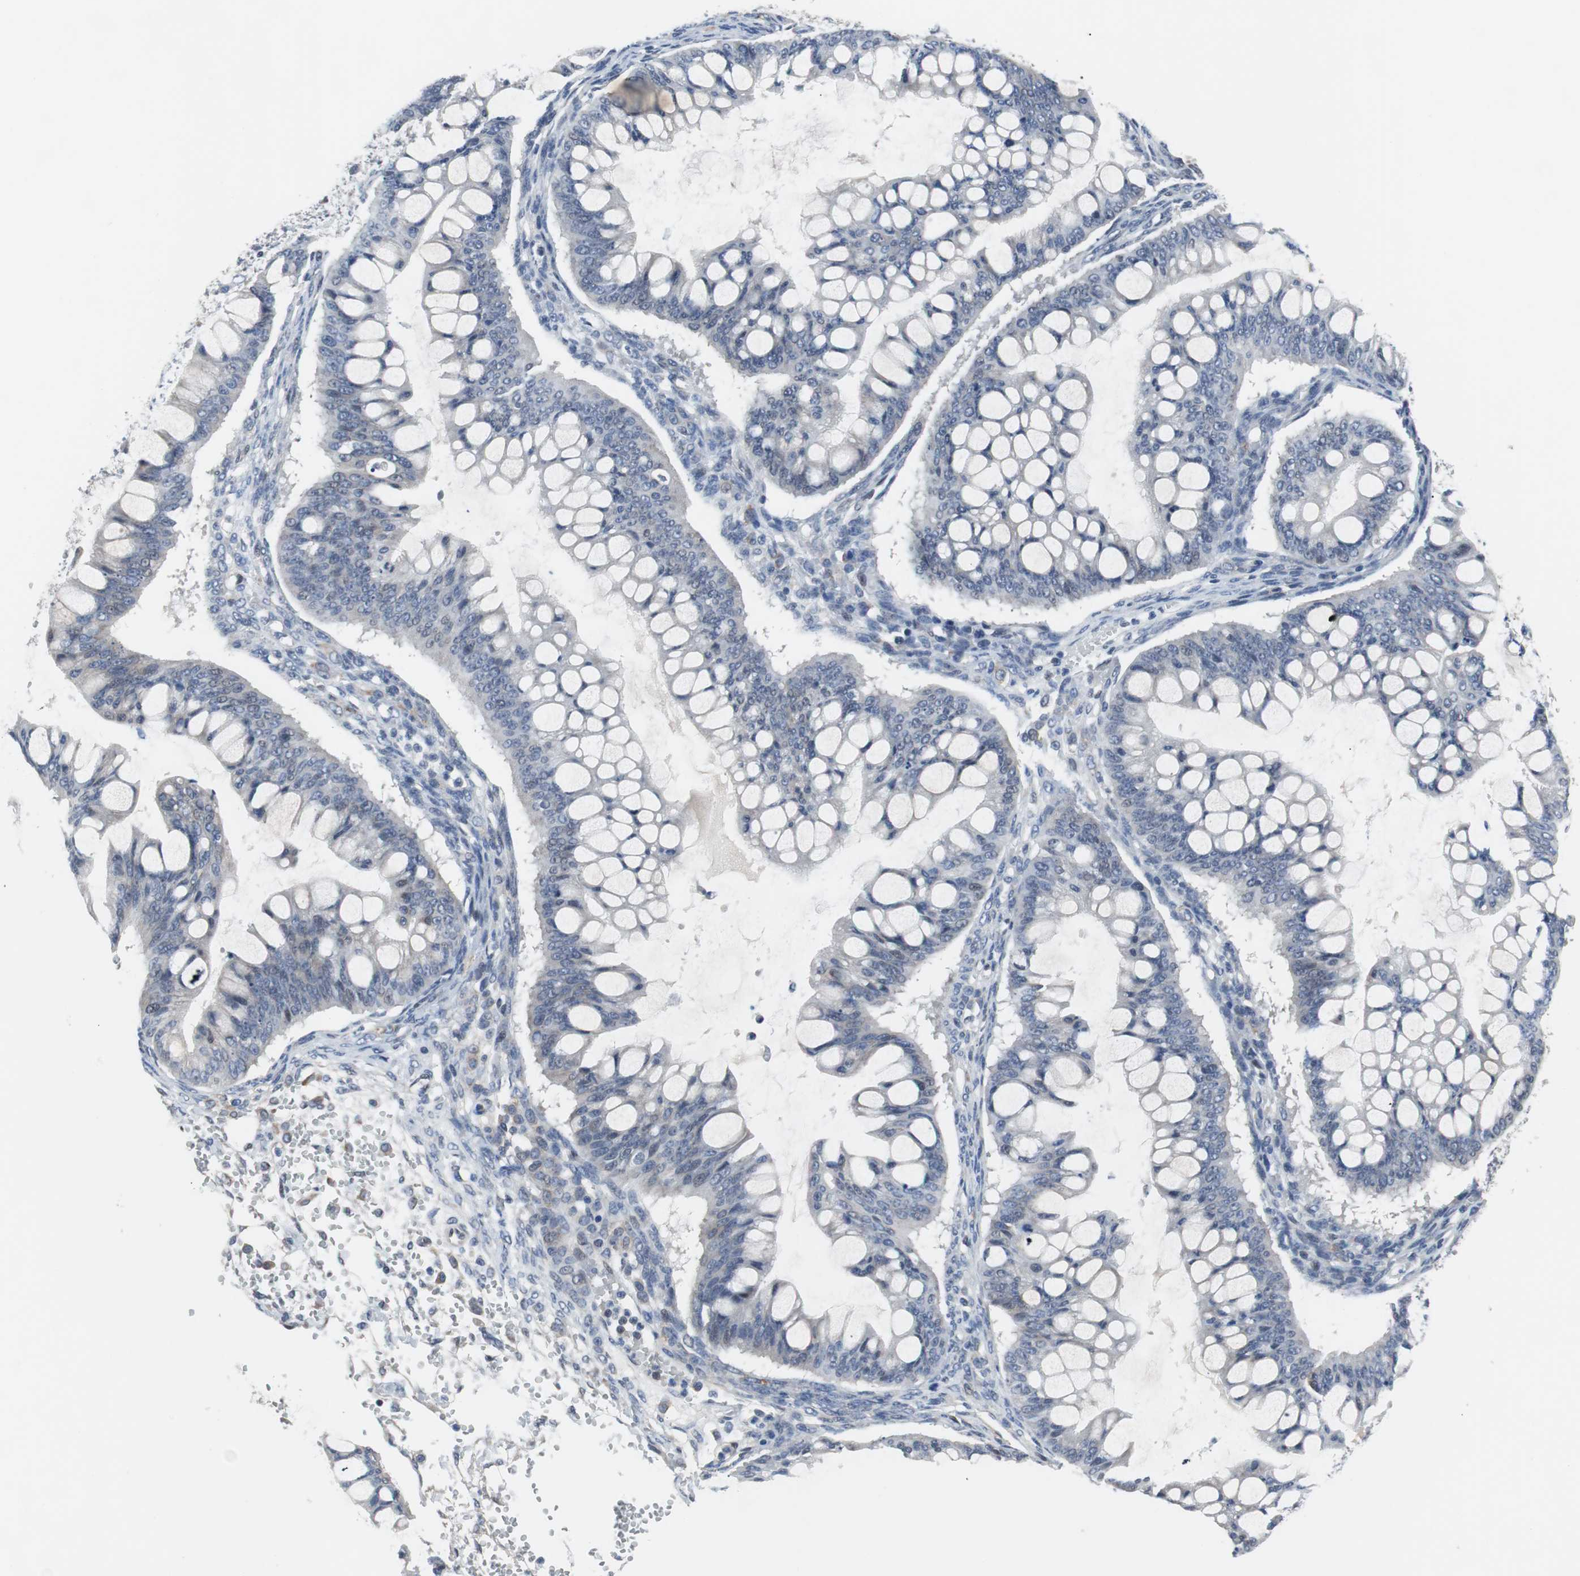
{"staining": {"intensity": "negative", "quantity": "none", "location": "none"}, "tissue": "ovarian cancer", "cell_type": "Tumor cells", "image_type": "cancer", "snomed": [{"axis": "morphology", "description": "Cystadenocarcinoma, mucinous, NOS"}, {"axis": "topography", "description": "Ovary"}], "caption": "High power microscopy image of an immunohistochemistry micrograph of ovarian cancer, revealing no significant expression in tumor cells. (DAB (3,3'-diaminobenzidine) immunohistochemistry (IHC) visualized using brightfield microscopy, high magnification).", "gene": "TP63", "patient": {"sex": "female", "age": 73}}